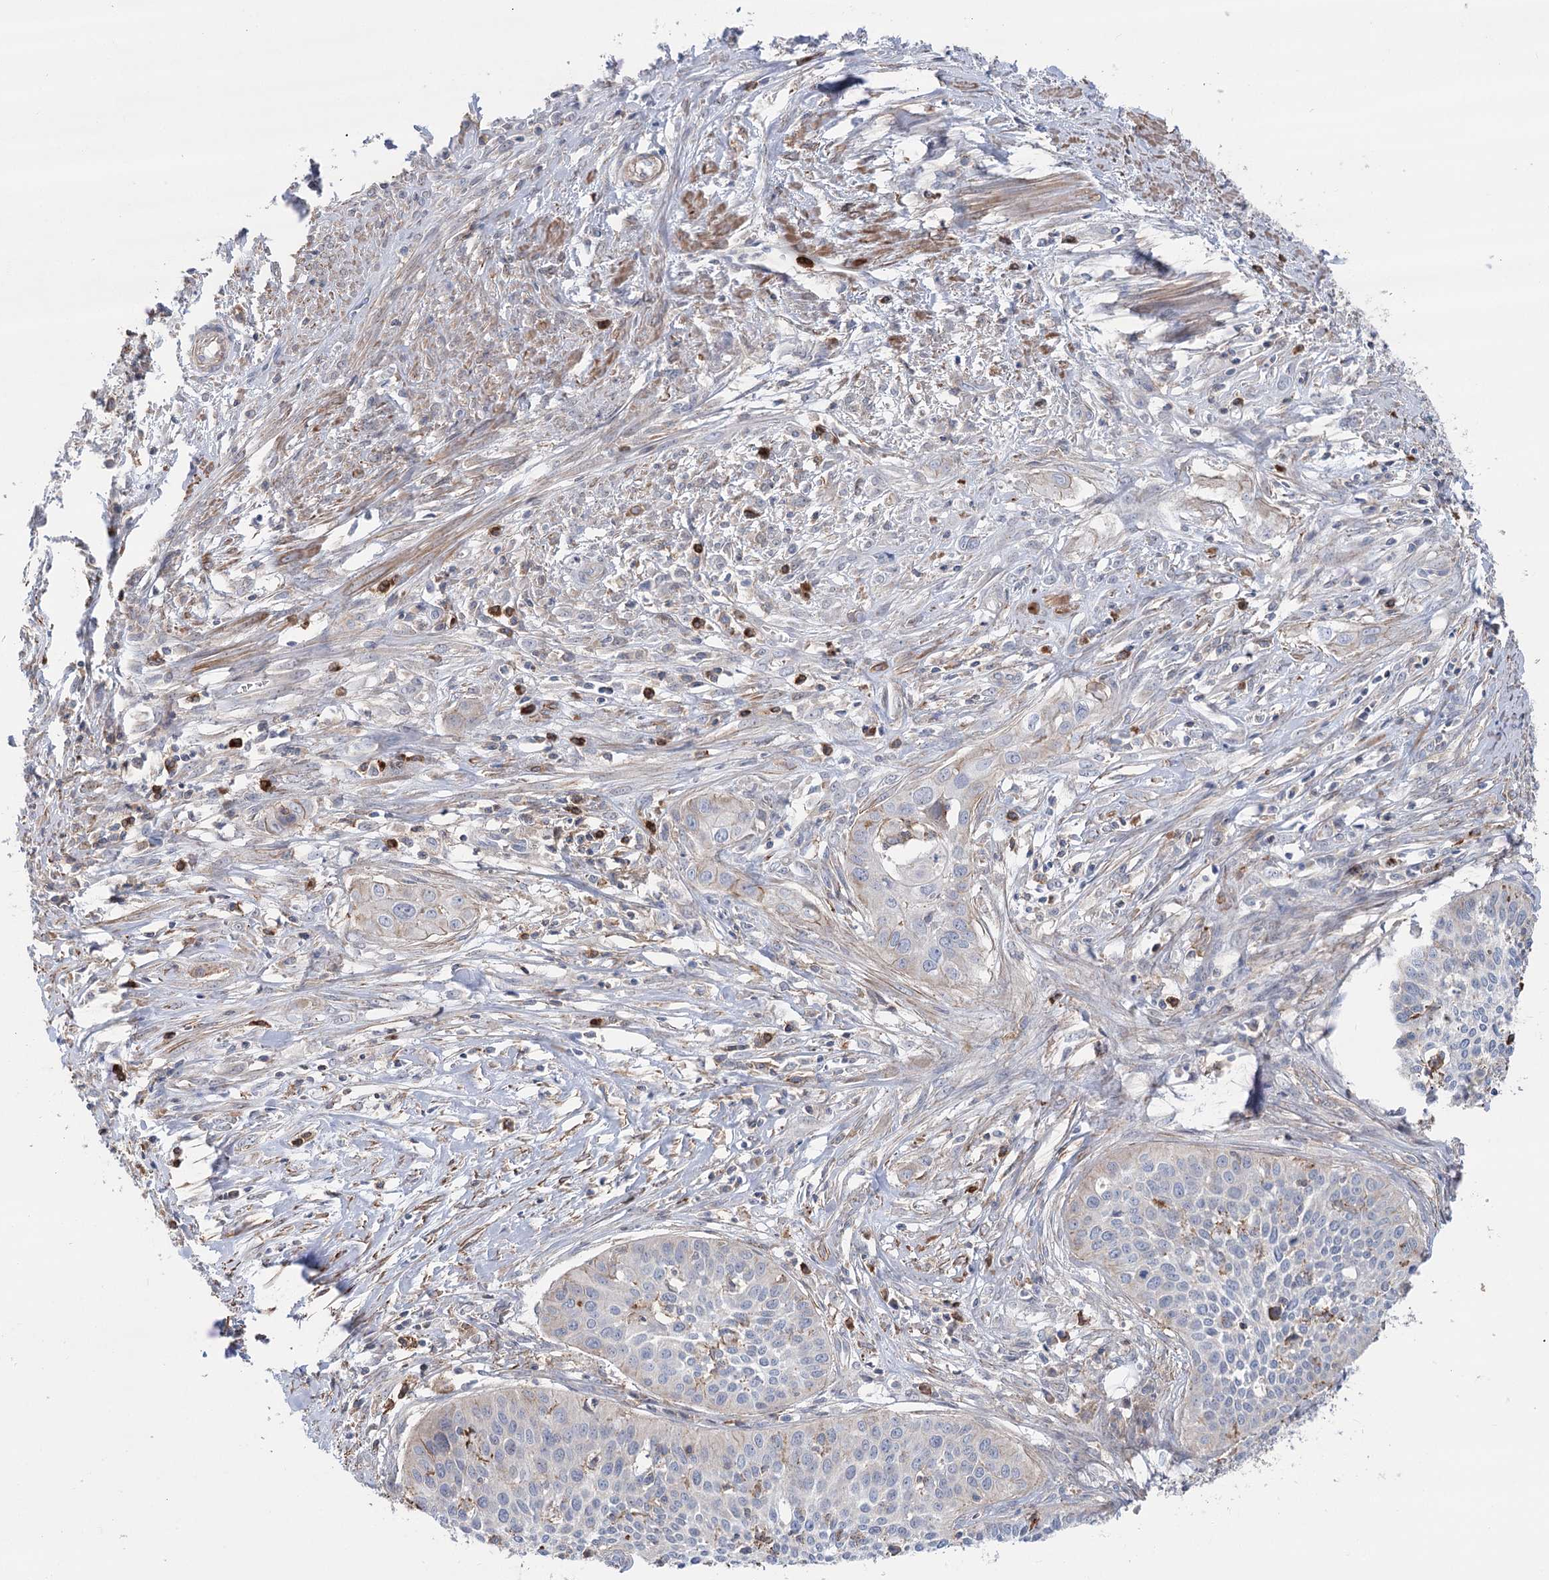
{"staining": {"intensity": "negative", "quantity": "none", "location": "none"}, "tissue": "cervical cancer", "cell_type": "Tumor cells", "image_type": "cancer", "snomed": [{"axis": "morphology", "description": "Squamous cell carcinoma, NOS"}, {"axis": "topography", "description": "Cervix"}], "caption": "IHC of cervical squamous cell carcinoma demonstrates no staining in tumor cells. (DAB immunohistochemistry (IHC) visualized using brightfield microscopy, high magnification).", "gene": "LARP1B", "patient": {"sex": "female", "age": 34}}